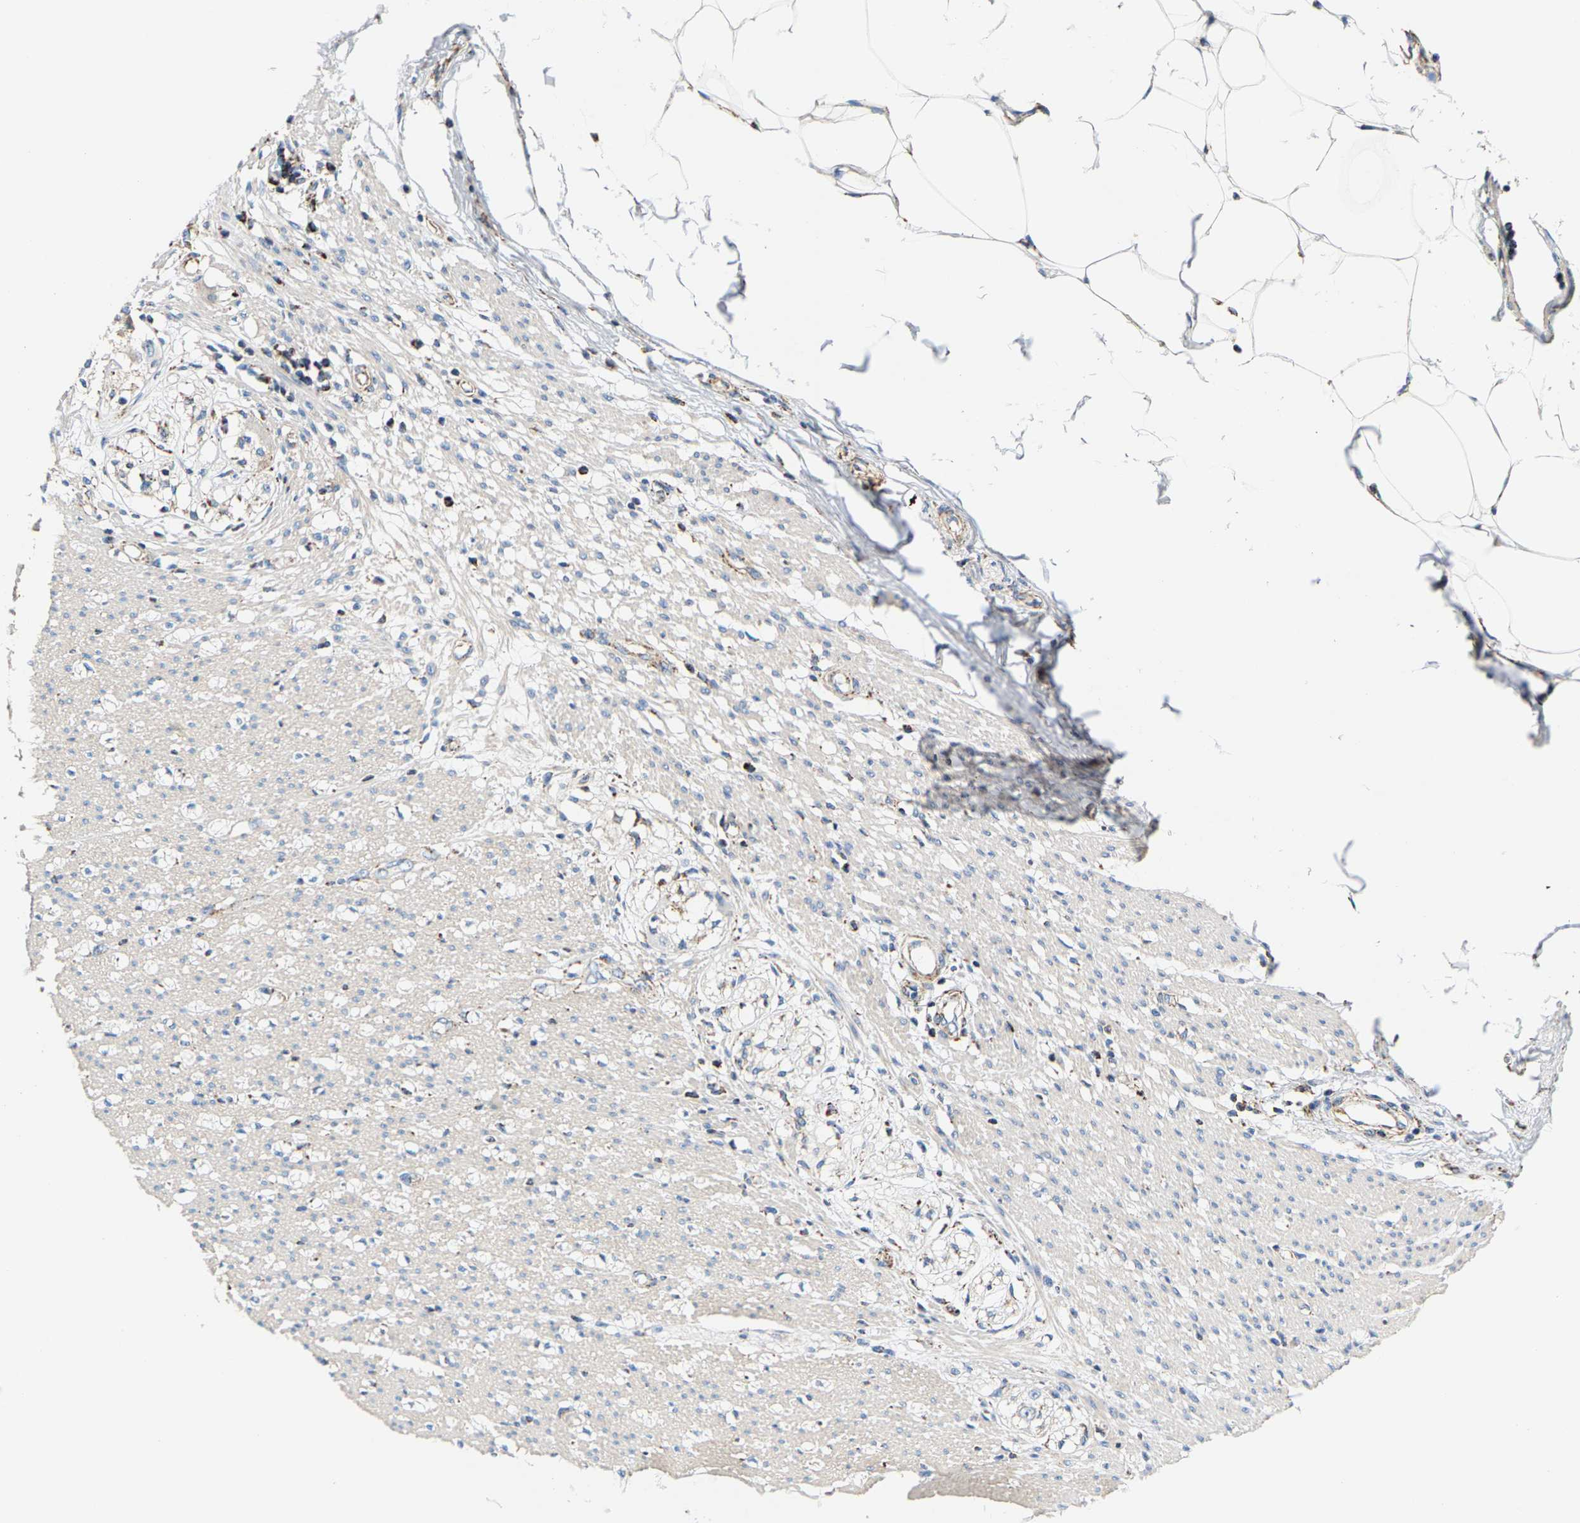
{"staining": {"intensity": "negative", "quantity": "none", "location": "none"}, "tissue": "smooth muscle", "cell_type": "Smooth muscle cells", "image_type": "normal", "snomed": [{"axis": "morphology", "description": "Normal tissue, NOS"}, {"axis": "morphology", "description": "Adenocarcinoma, NOS"}, {"axis": "topography", "description": "Colon"}, {"axis": "topography", "description": "Peripheral nerve tissue"}], "caption": "High magnification brightfield microscopy of unremarkable smooth muscle stained with DAB (3,3'-diaminobenzidine) (brown) and counterstained with hematoxylin (blue): smooth muscle cells show no significant staining. (DAB IHC, high magnification).", "gene": "SHMT2", "patient": {"sex": "male", "age": 14}}